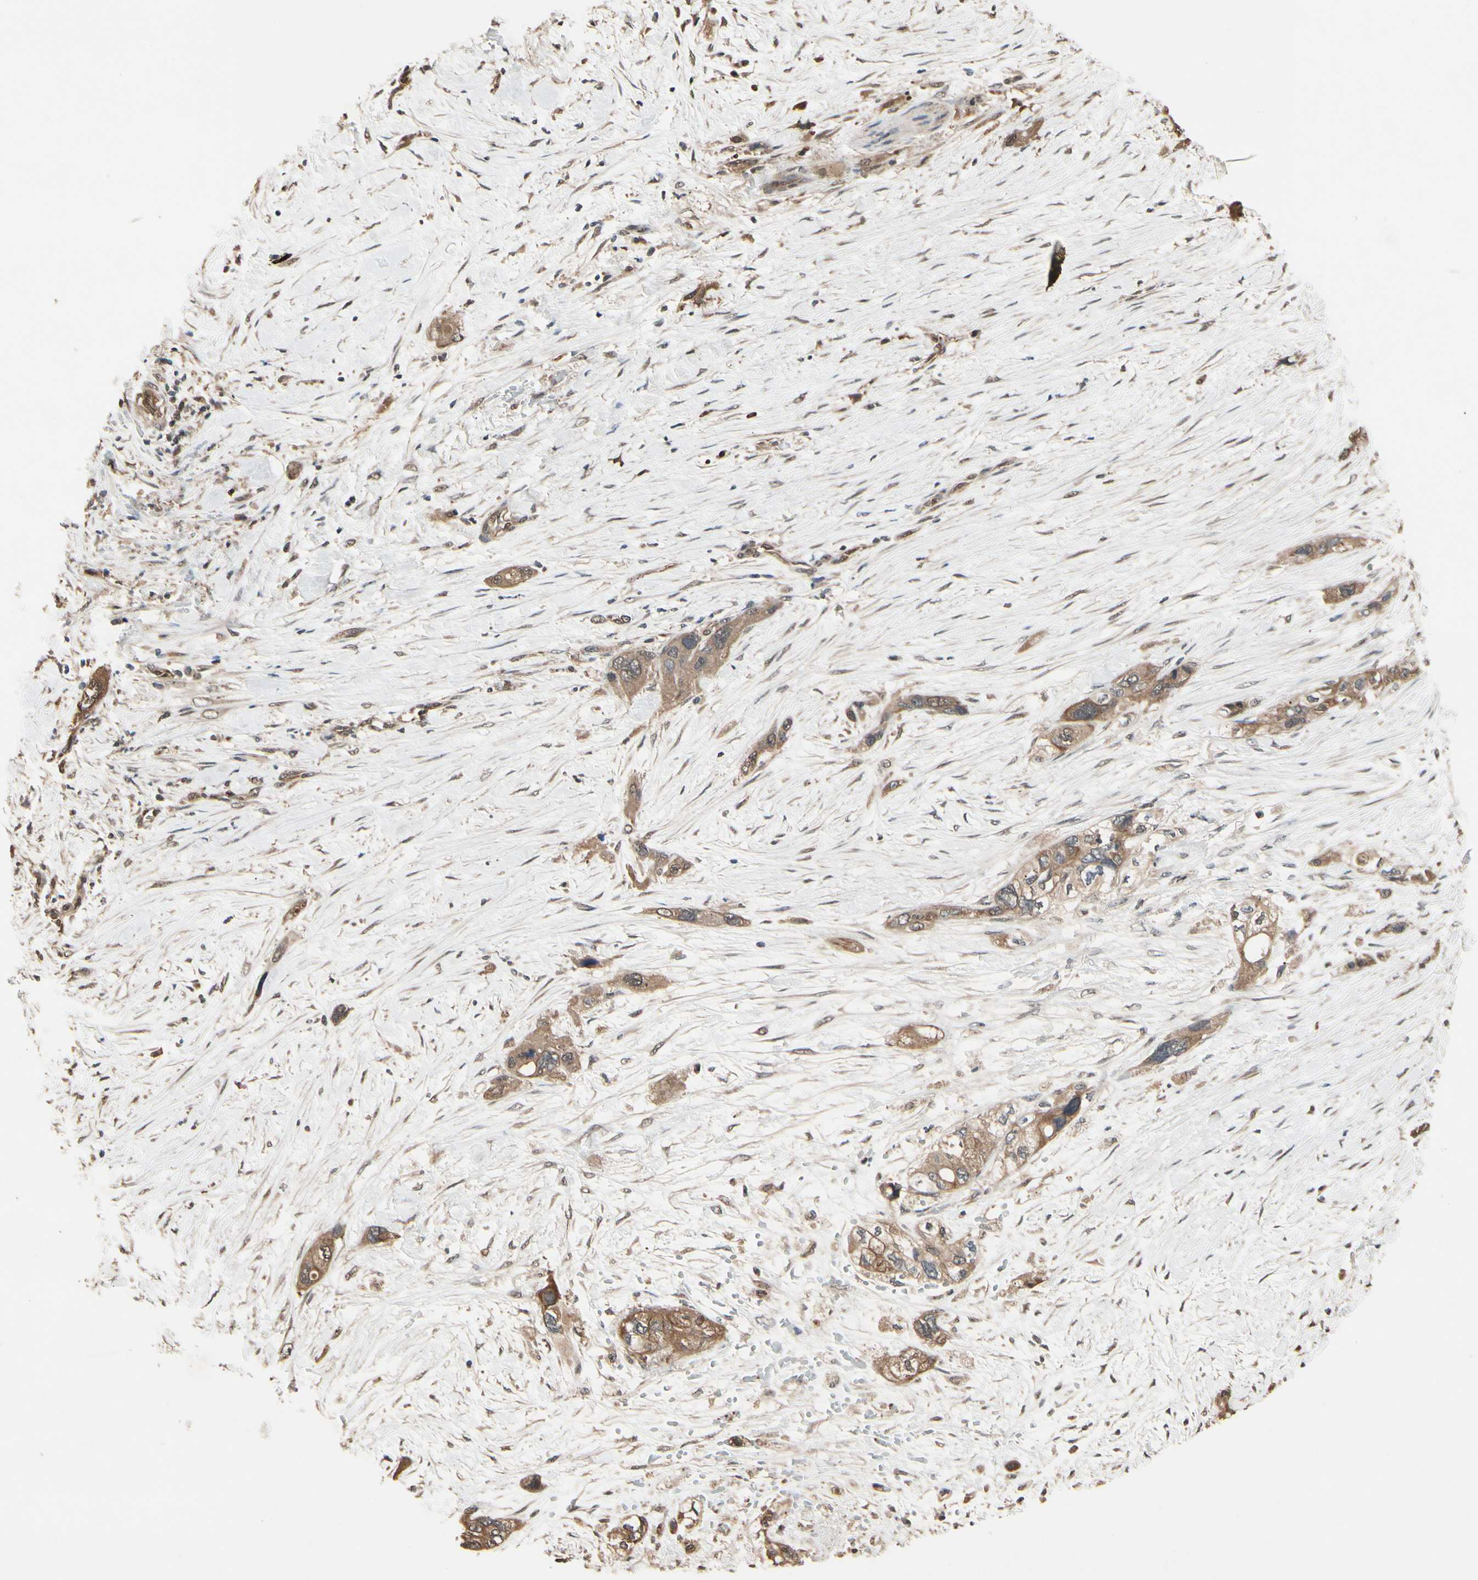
{"staining": {"intensity": "moderate", "quantity": ">75%", "location": "cytoplasmic/membranous"}, "tissue": "pancreatic cancer", "cell_type": "Tumor cells", "image_type": "cancer", "snomed": [{"axis": "morphology", "description": "Adenocarcinoma, NOS"}, {"axis": "topography", "description": "Pancreas"}], "caption": "The micrograph exhibits immunohistochemical staining of pancreatic cancer (adenocarcinoma). There is moderate cytoplasmic/membranous positivity is present in approximately >75% of tumor cells. Using DAB (3,3'-diaminobenzidine) (brown) and hematoxylin (blue) stains, captured at high magnification using brightfield microscopy.", "gene": "PNPLA7", "patient": {"sex": "male", "age": 46}}